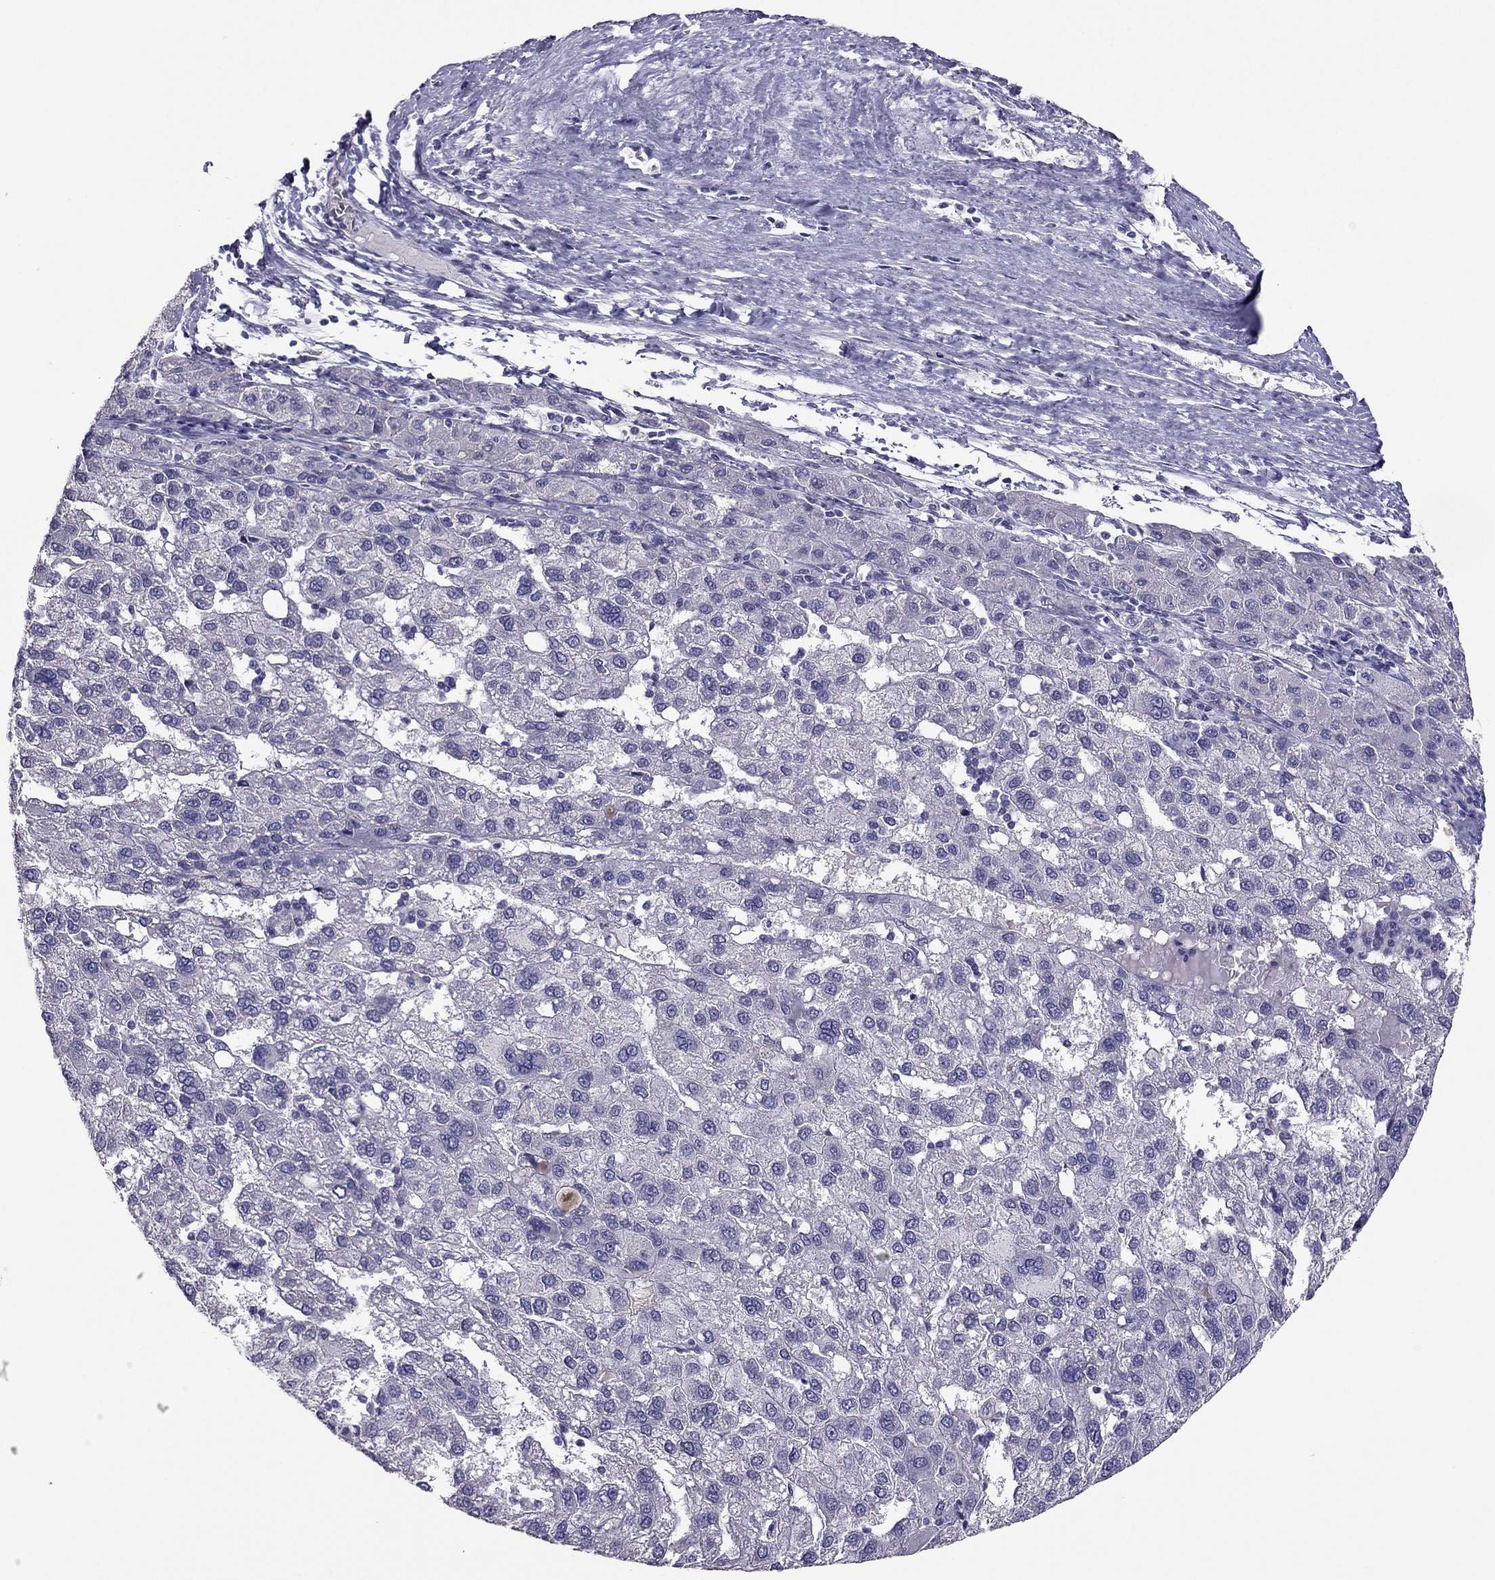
{"staining": {"intensity": "negative", "quantity": "none", "location": "none"}, "tissue": "liver cancer", "cell_type": "Tumor cells", "image_type": "cancer", "snomed": [{"axis": "morphology", "description": "Carcinoma, Hepatocellular, NOS"}, {"axis": "topography", "description": "Liver"}], "caption": "Image shows no significant protein positivity in tumor cells of liver hepatocellular carcinoma.", "gene": "RHO", "patient": {"sex": "female", "age": 82}}